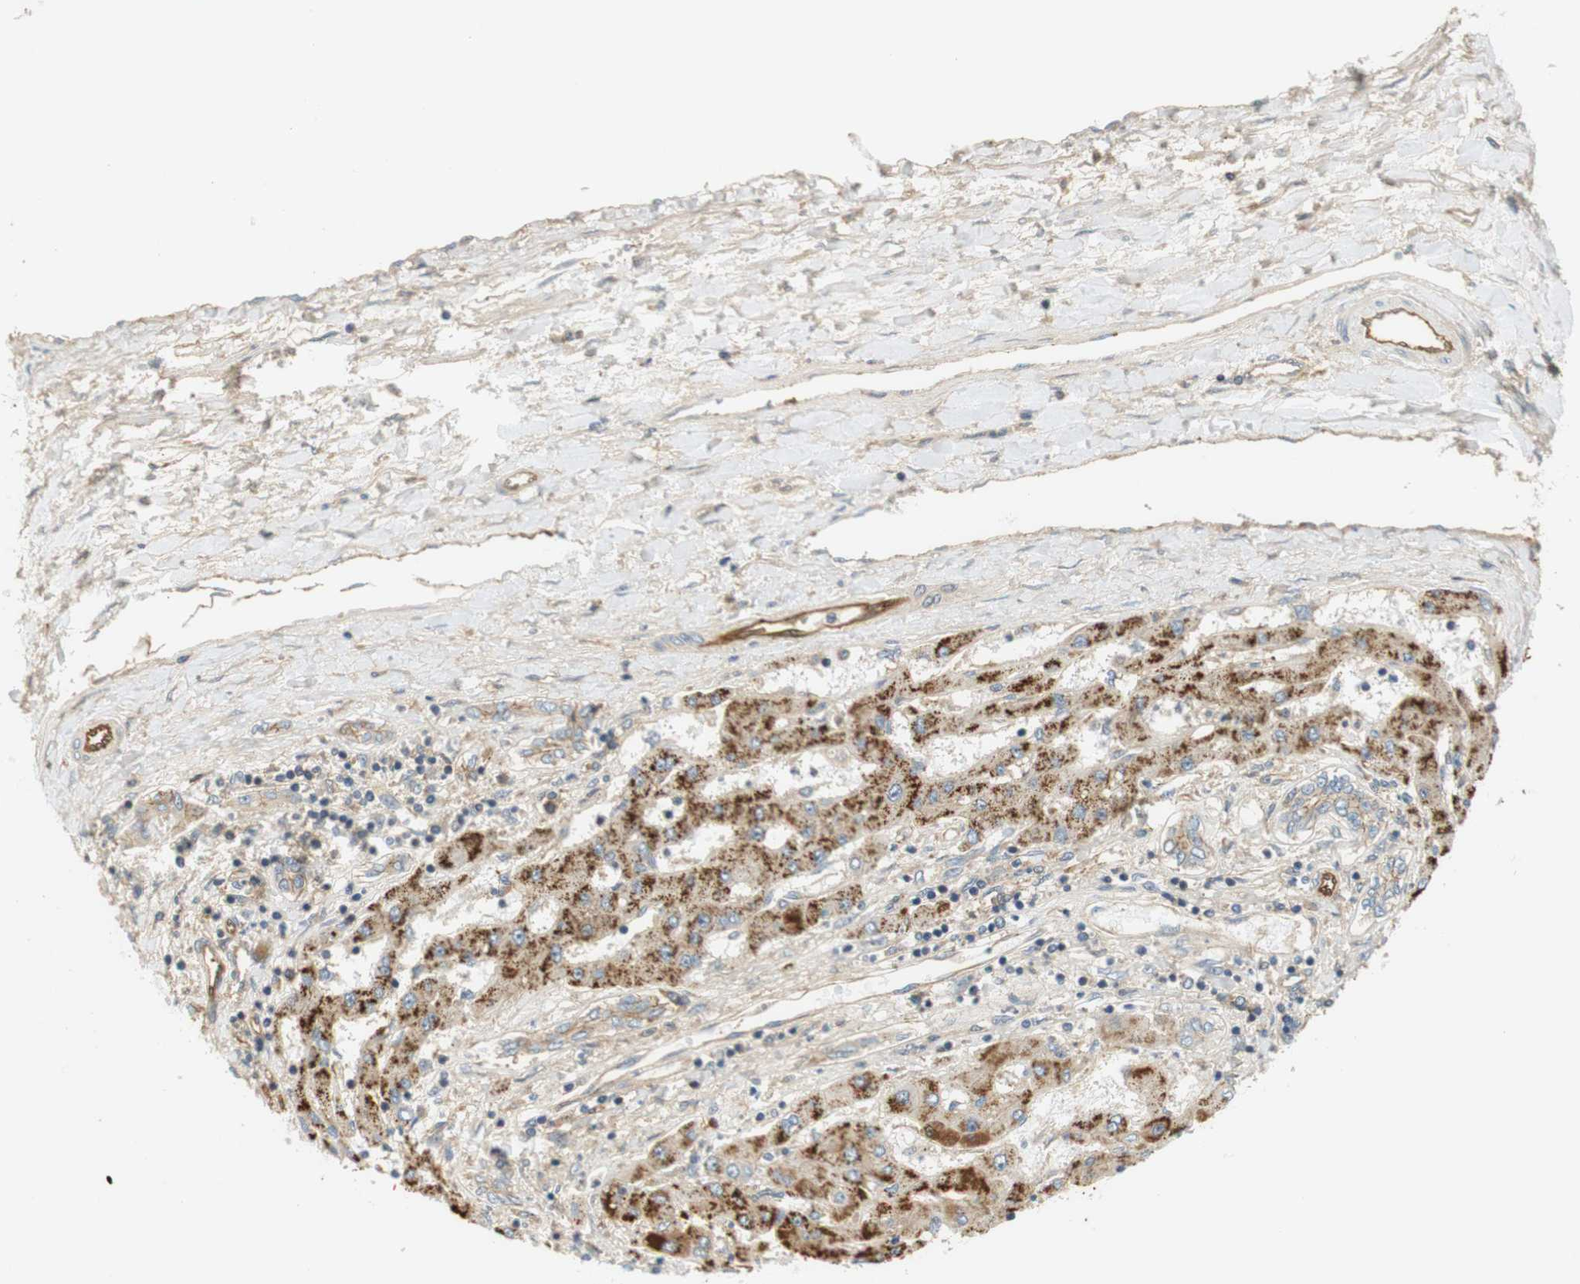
{"staining": {"intensity": "strong", "quantity": "<25%", "location": "cytoplasmic/membranous"}, "tissue": "liver cancer", "cell_type": "Tumor cells", "image_type": "cancer", "snomed": [{"axis": "morphology", "description": "Carcinoma, Hepatocellular, NOS"}, {"axis": "topography", "description": "Liver"}], "caption": "Human liver cancer stained with a brown dye exhibits strong cytoplasmic/membranous positive expression in approximately <25% of tumor cells.", "gene": "SH3GLB1", "patient": {"sex": "female", "age": 61}}